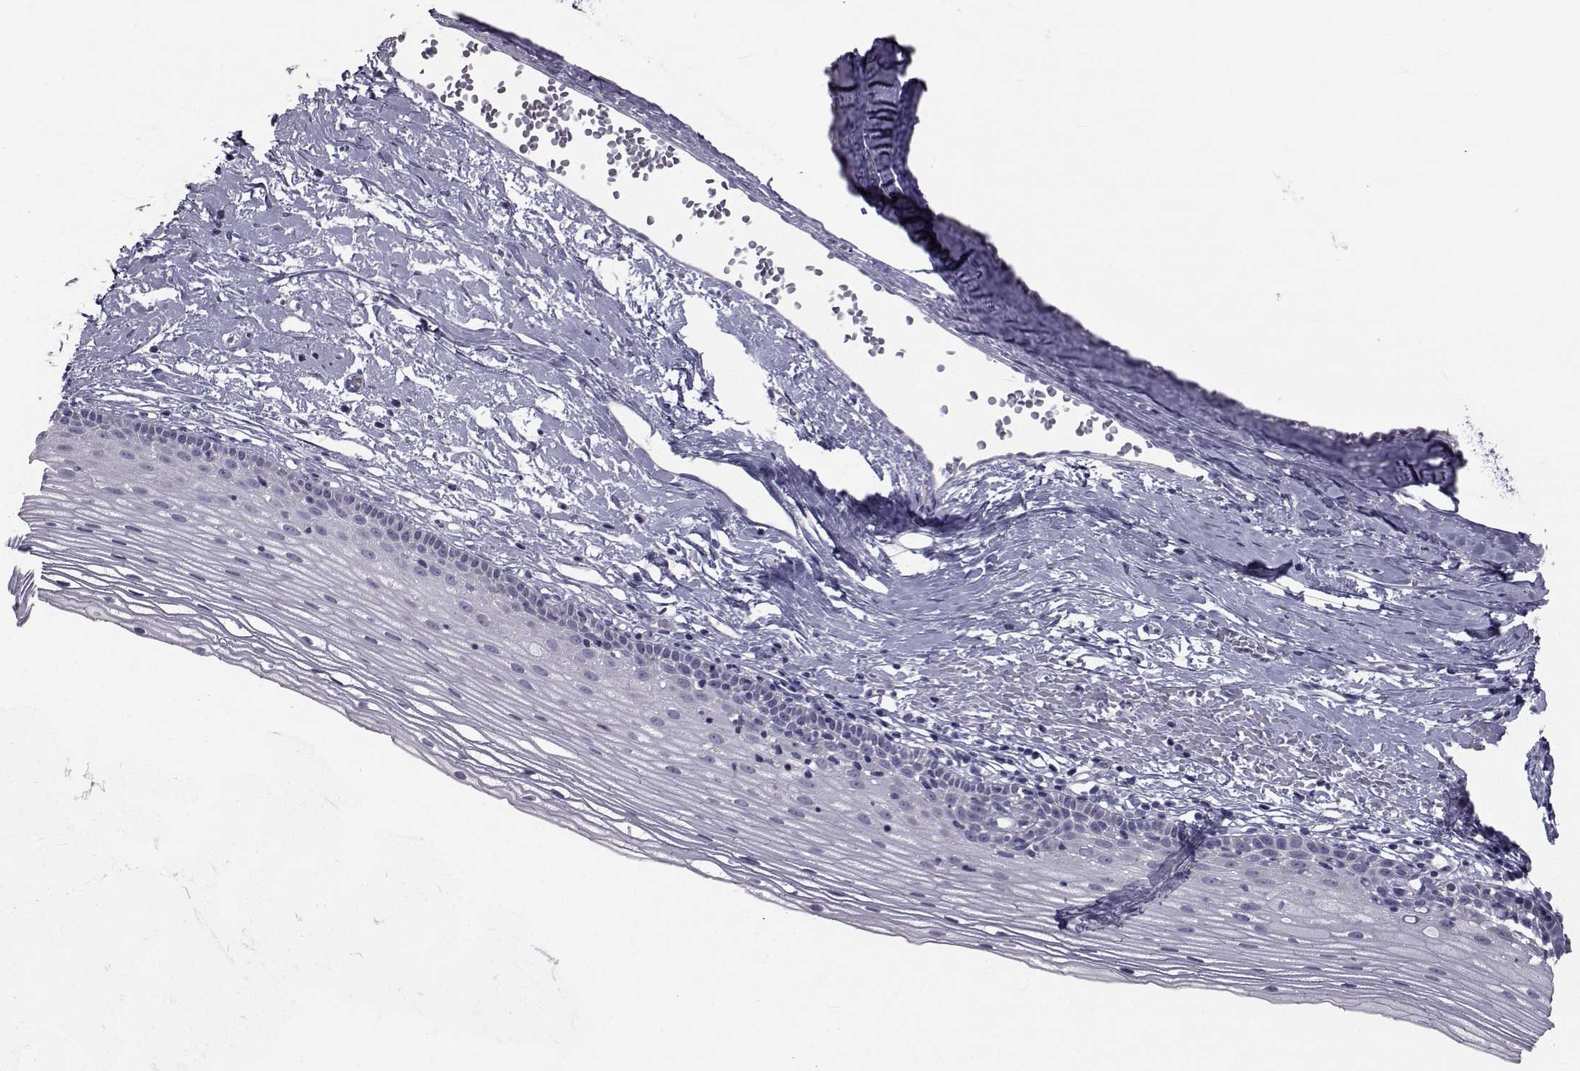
{"staining": {"intensity": "negative", "quantity": "none", "location": "none"}, "tissue": "cervix", "cell_type": "Glandular cells", "image_type": "normal", "snomed": [{"axis": "morphology", "description": "Normal tissue, NOS"}, {"axis": "topography", "description": "Cervix"}], "caption": "Immunohistochemistry image of unremarkable cervix: cervix stained with DAB (3,3'-diaminobenzidine) demonstrates no significant protein staining in glandular cells. (Brightfield microscopy of DAB (3,3'-diaminobenzidine) IHC at high magnification).", "gene": "FDXR", "patient": {"sex": "female", "age": 40}}